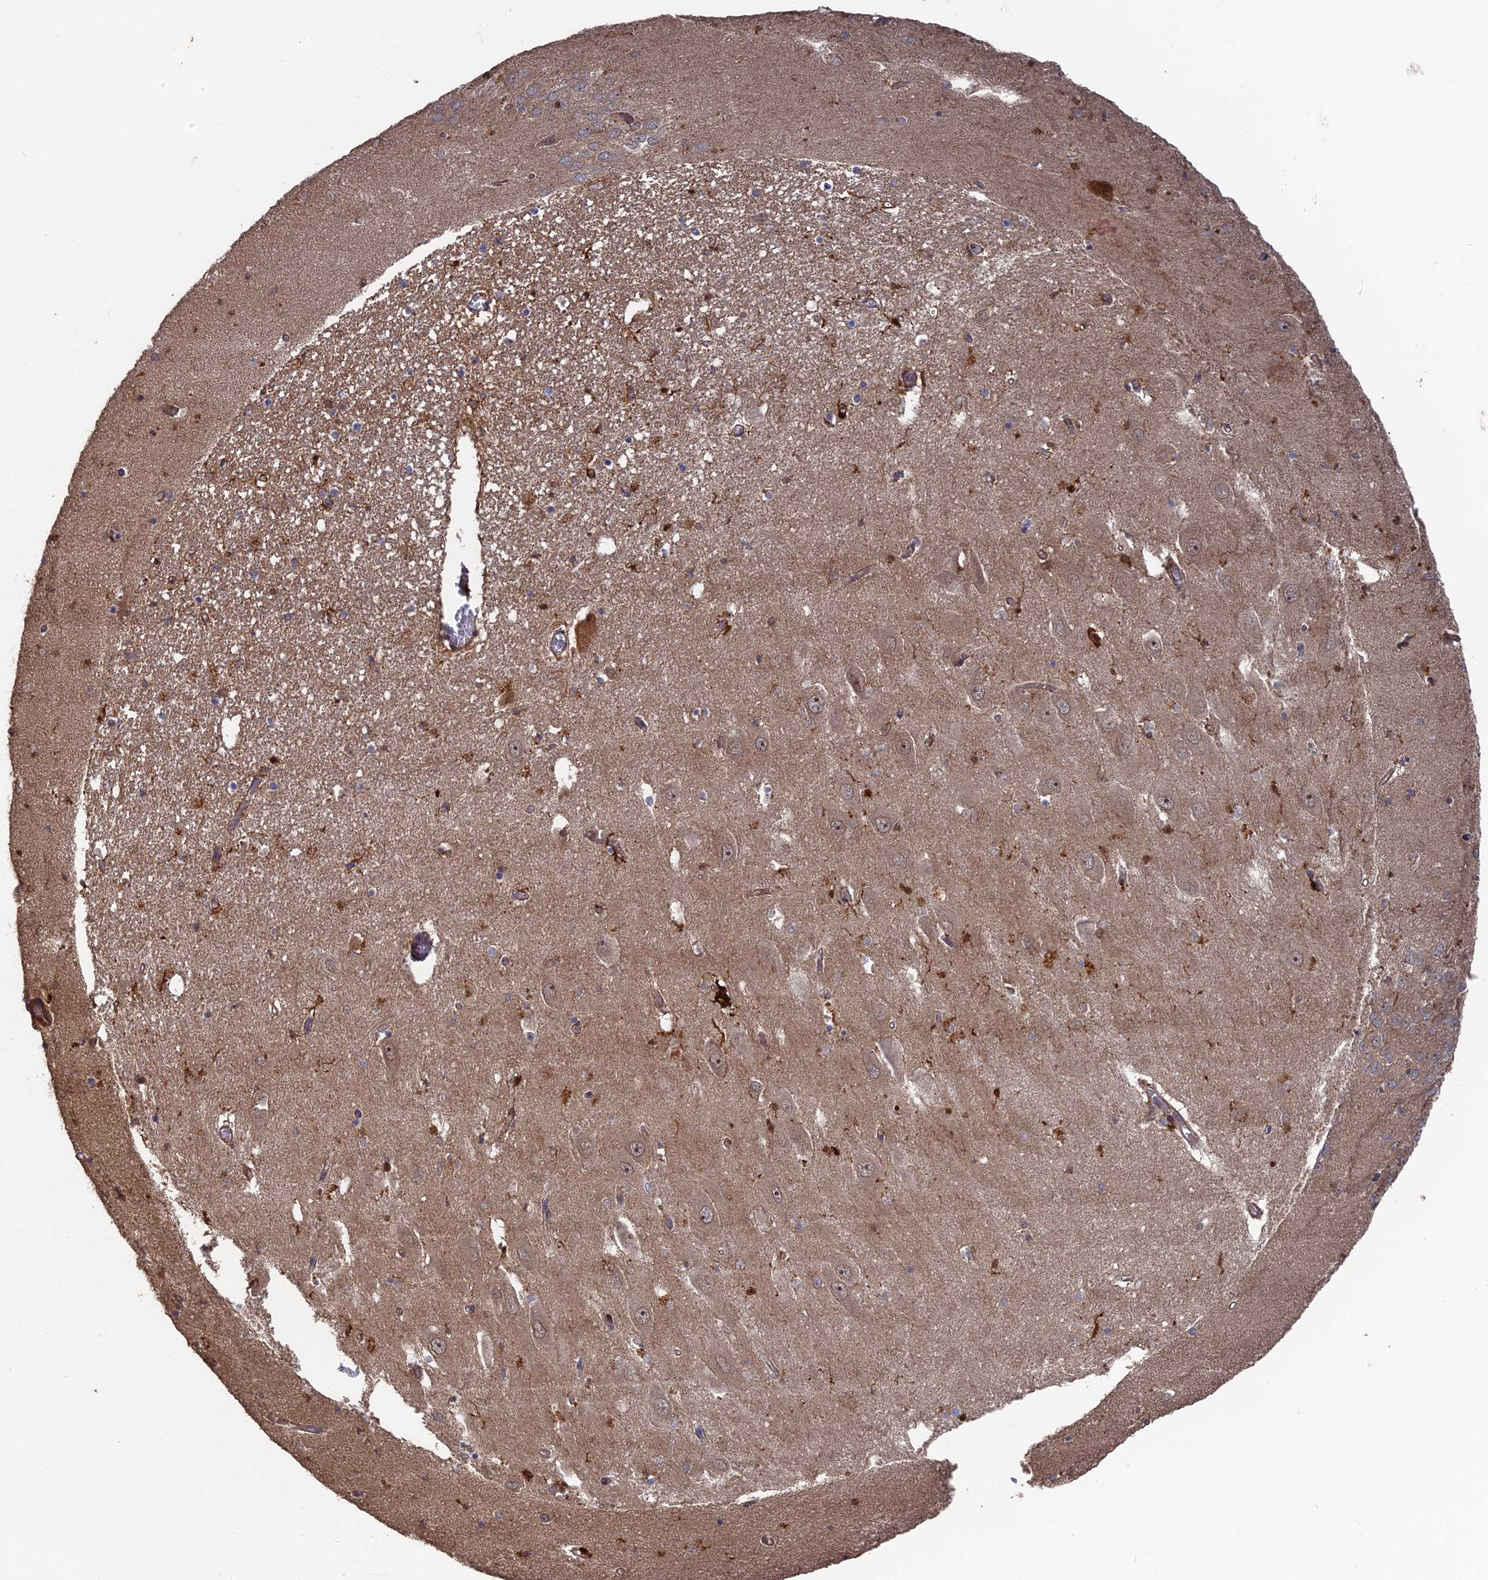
{"staining": {"intensity": "weak", "quantity": "<25%", "location": "cytoplasmic/membranous"}, "tissue": "hippocampus", "cell_type": "Glial cells", "image_type": "normal", "snomed": [{"axis": "morphology", "description": "Normal tissue, NOS"}, {"axis": "topography", "description": "Hippocampus"}], "caption": "This is an immunohistochemistry (IHC) image of benign human hippocampus. There is no staining in glial cells.", "gene": "DEF8", "patient": {"sex": "female", "age": 64}}